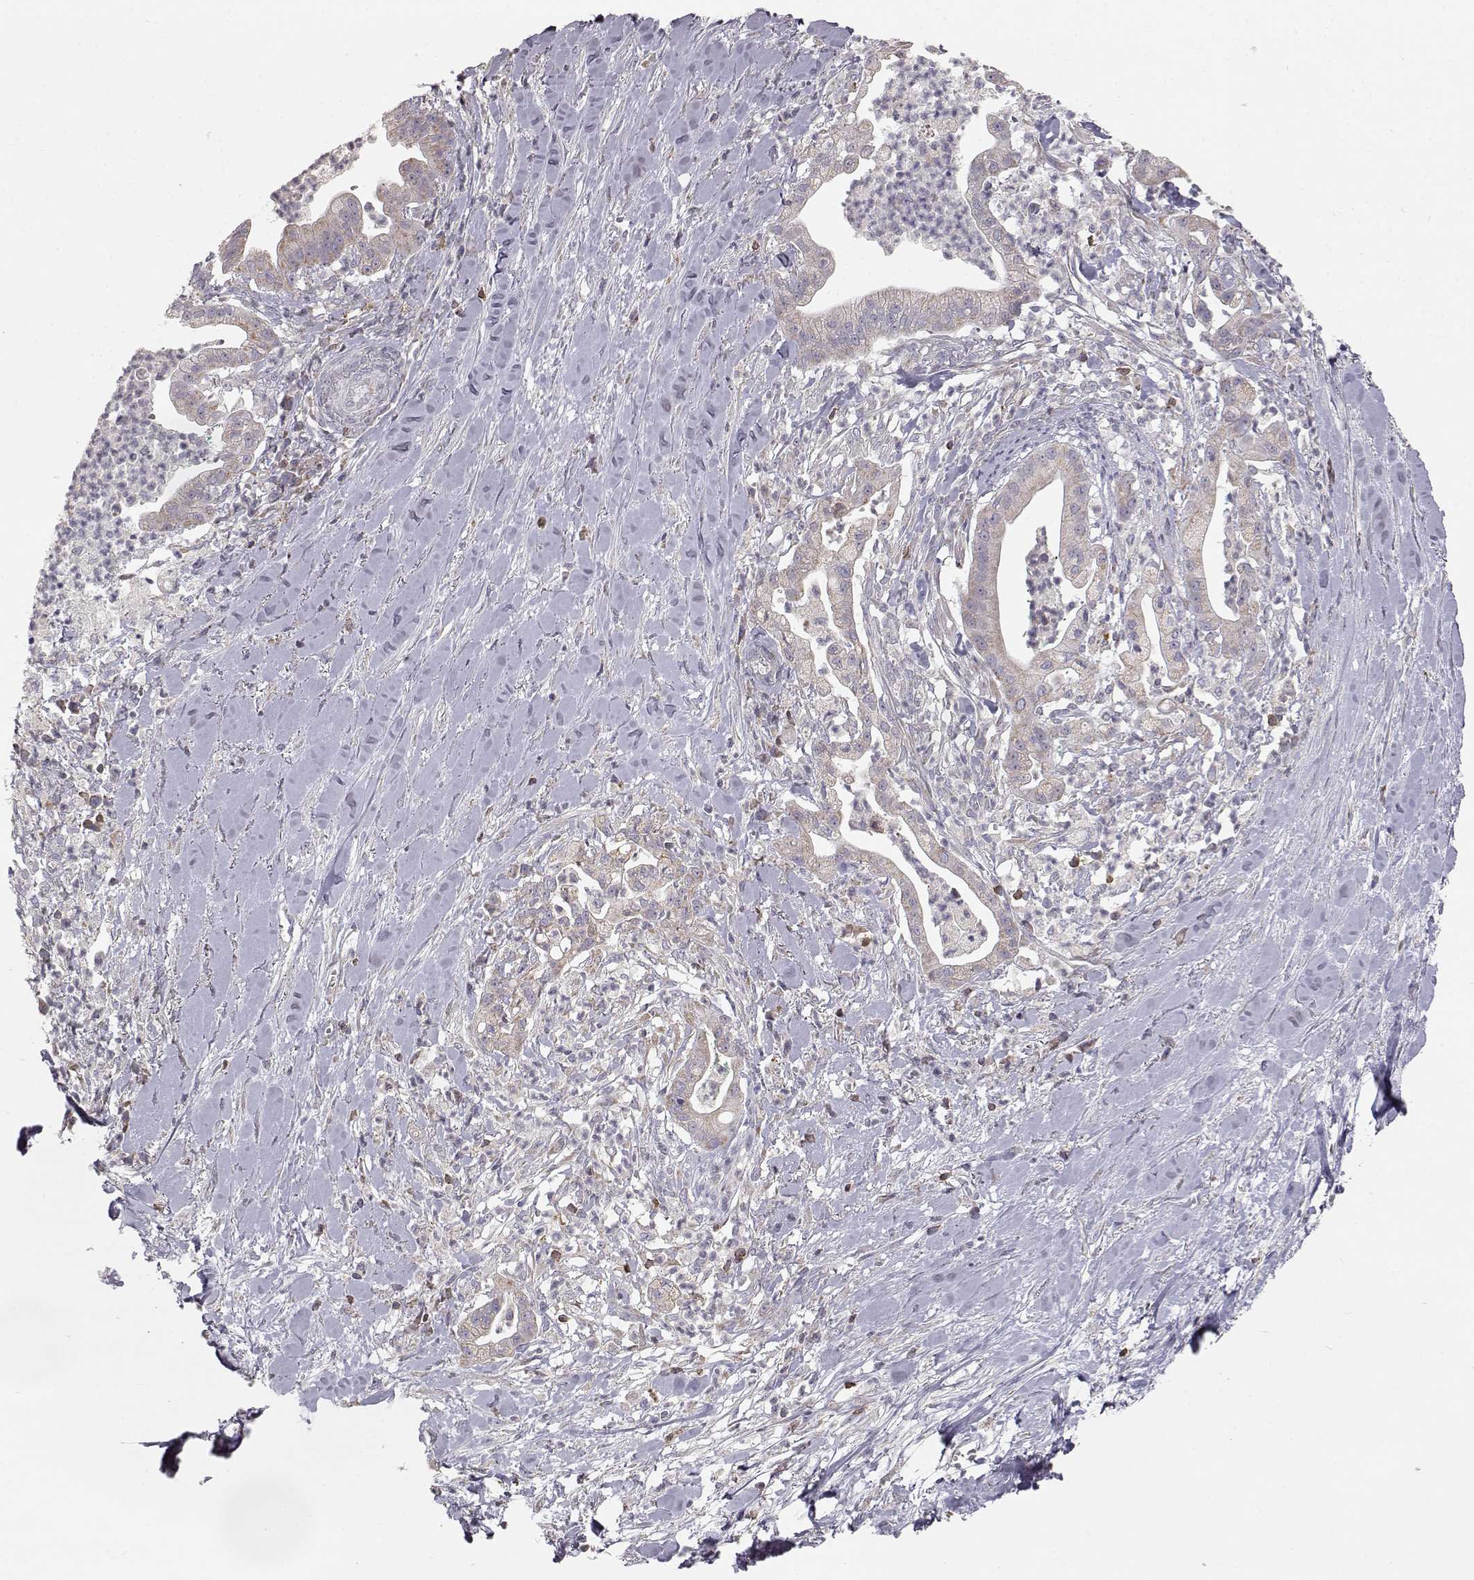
{"staining": {"intensity": "weak", "quantity": ">75%", "location": "cytoplasmic/membranous"}, "tissue": "pancreatic cancer", "cell_type": "Tumor cells", "image_type": "cancer", "snomed": [{"axis": "morphology", "description": "Normal tissue, NOS"}, {"axis": "morphology", "description": "Adenocarcinoma, NOS"}, {"axis": "topography", "description": "Lymph node"}, {"axis": "topography", "description": "Pancreas"}], "caption": "The image reveals a brown stain indicating the presence of a protein in the cytoplasmic/membranous of tumor cells in pancreatic cancer.", "gene": "GRAP2", "patient": {"sex": "female", "age": 58}}